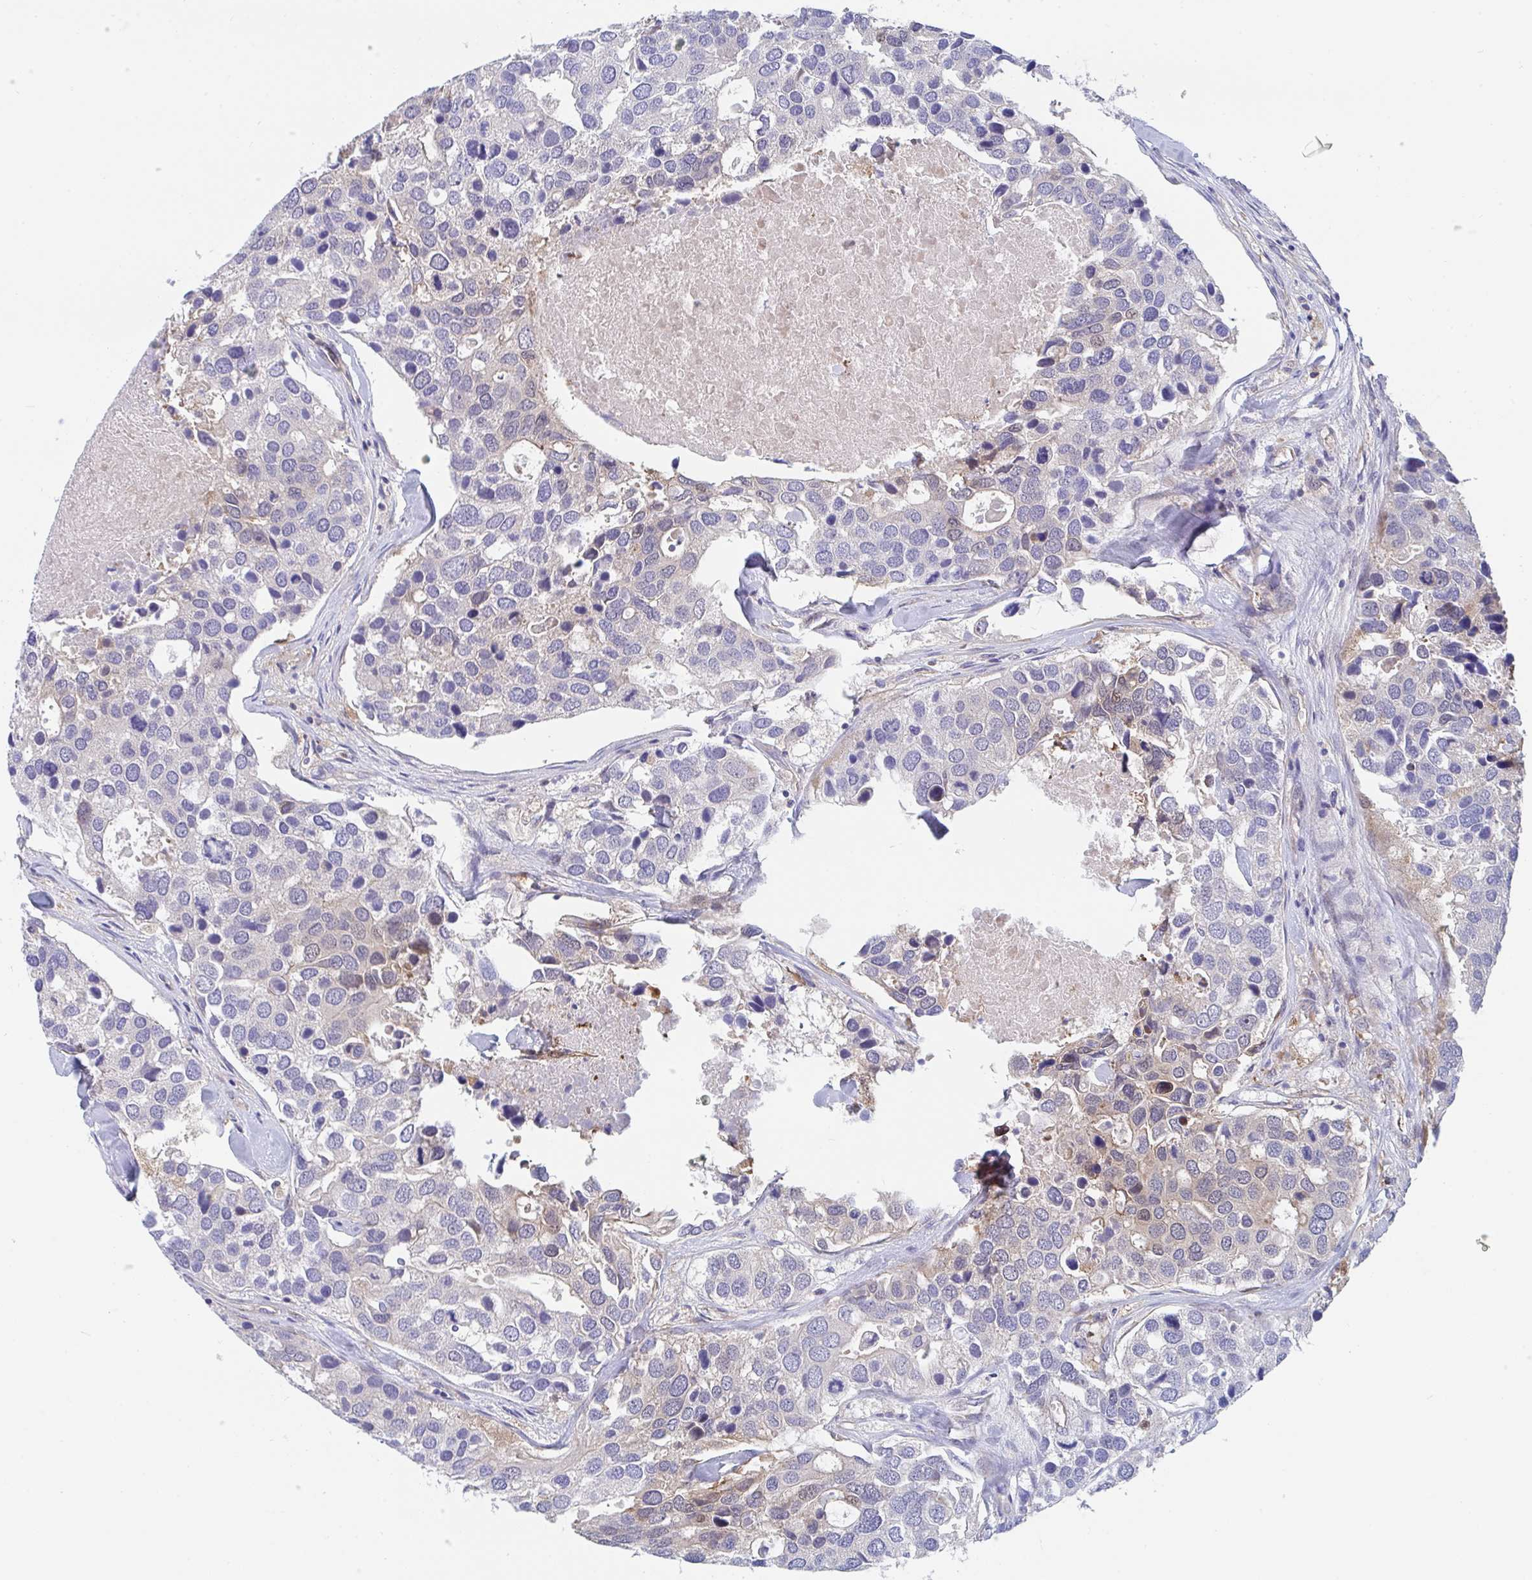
{"staining": {"intensity": "negative", "quantity": "none", "location": "none"}, "tissue": "breast cancer", "cell_type": "Tumor cells", "image_type": "cancer", "snomed": [{"axis": "morphology", "description": "Duct carcinoma"}, {"axis": "topography", "description": "Breast"}], "caption": "This is an immunohistochemistry image of human breast cancer. There is no positivity in tumor cells.", "gene": "P2RX3", "patient": {"sex": "female", "age": 83}}